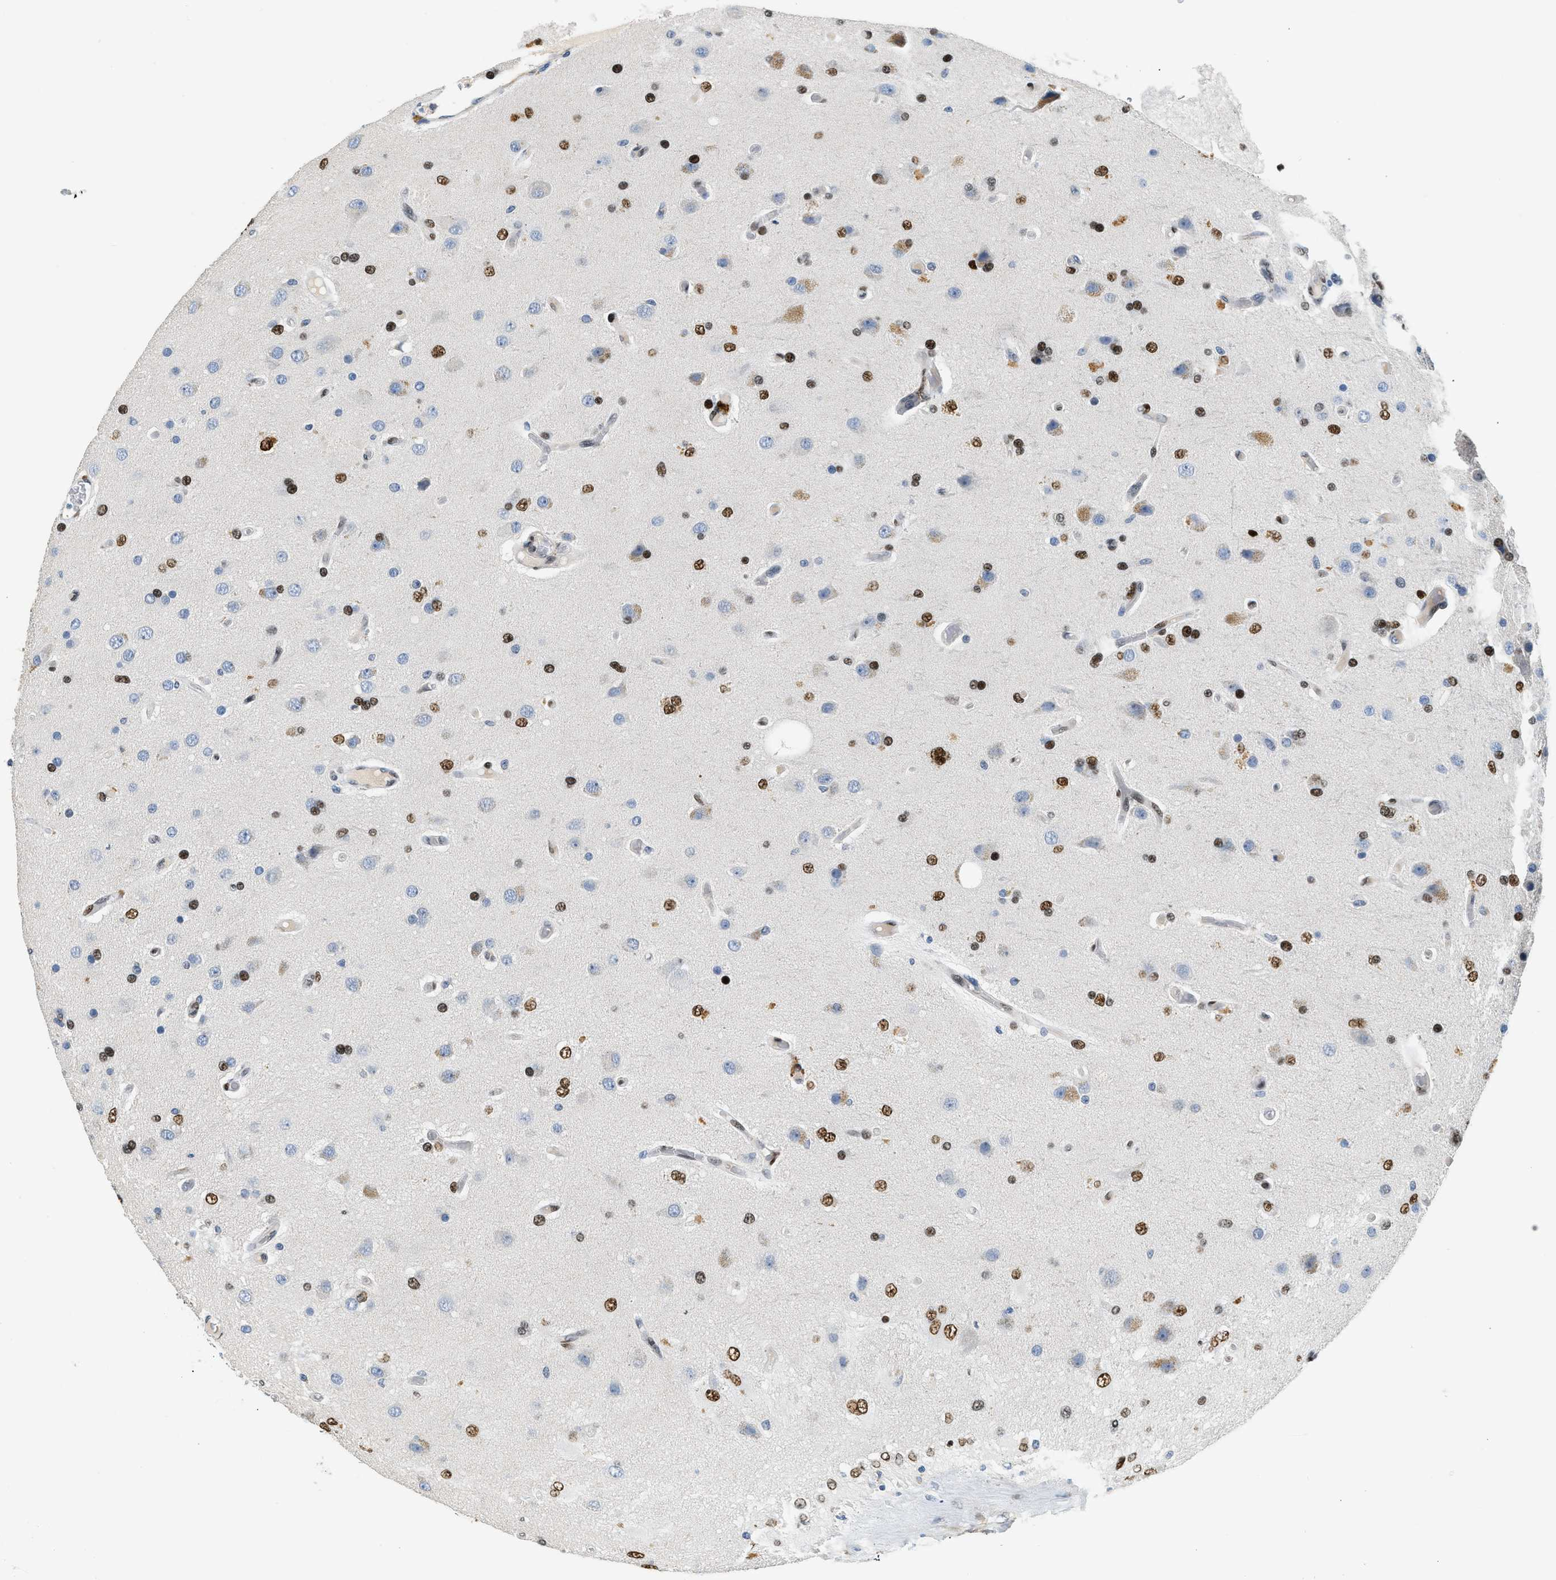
{"staining": {"intensity": "moderate", "quantity": ">75%", "location": "nuclear"}, "tissue": "glioma", "cell_type": "Tumor cells", "image_type": "cancer", "snomed": [{"axis": "morphology", "description": "Normal tissue, NOS"}, {"axis": "morphology", "description": "Glioma, malignant, High grade"}, {"axis": "topography", "description": "Cerebral cortex"}], "caption": "Glioma was stained to show a protein in brown. There is medium levels of moderate nuclear staining in about >75% of tumor cells.", "gene": "ZBTB20", "patient": {"sex": "male", "age": 77}}